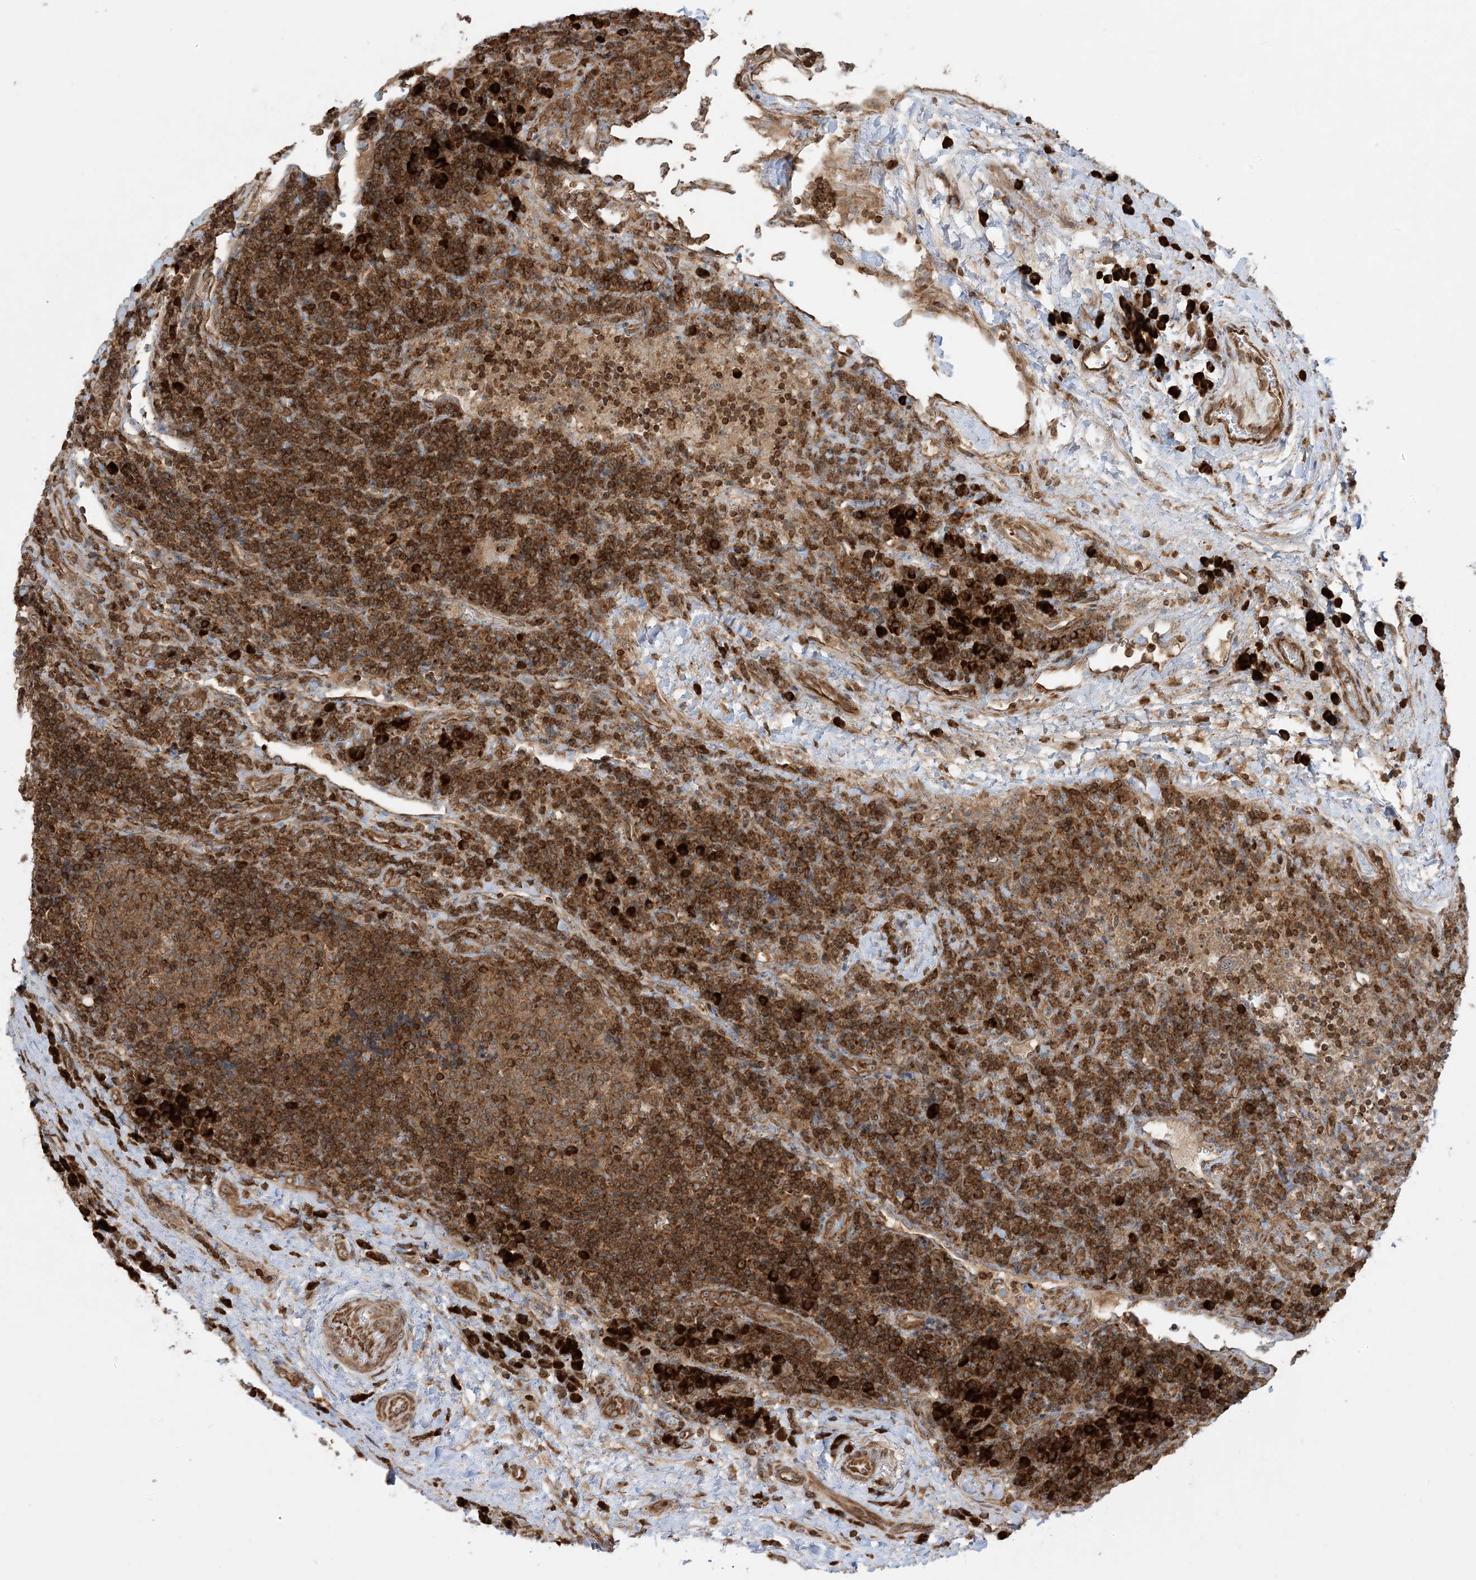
{"staining": {"intensity": "strong", "quantity": ">75%", "location": "cytoplasmic/membranous,nuclear"}, "tissue": "head and neck cancer", "cell_type": "Tumor cells", "image_type": "cancer", "snomed": [{"axis": "morphology", "description": "Squamous cell carcinoma, NOS"}, {"axis": "morphology", "description": "Squamous cell carcinoma, metastatic, NOS"}, {"axis": "topography", "description": "Lymph node"}, {"axis": "topography", "description": "Head-Neck"}], "caption": "Immunohistochemical staining of head and neck squamous cell carcinoma reveals high levels of strong cytoplasmic/membranous and nuclear staining in approximately >75% of tumor cells.", "gene": "SRP72", "patient": {"sex": "male", "age": 62}}